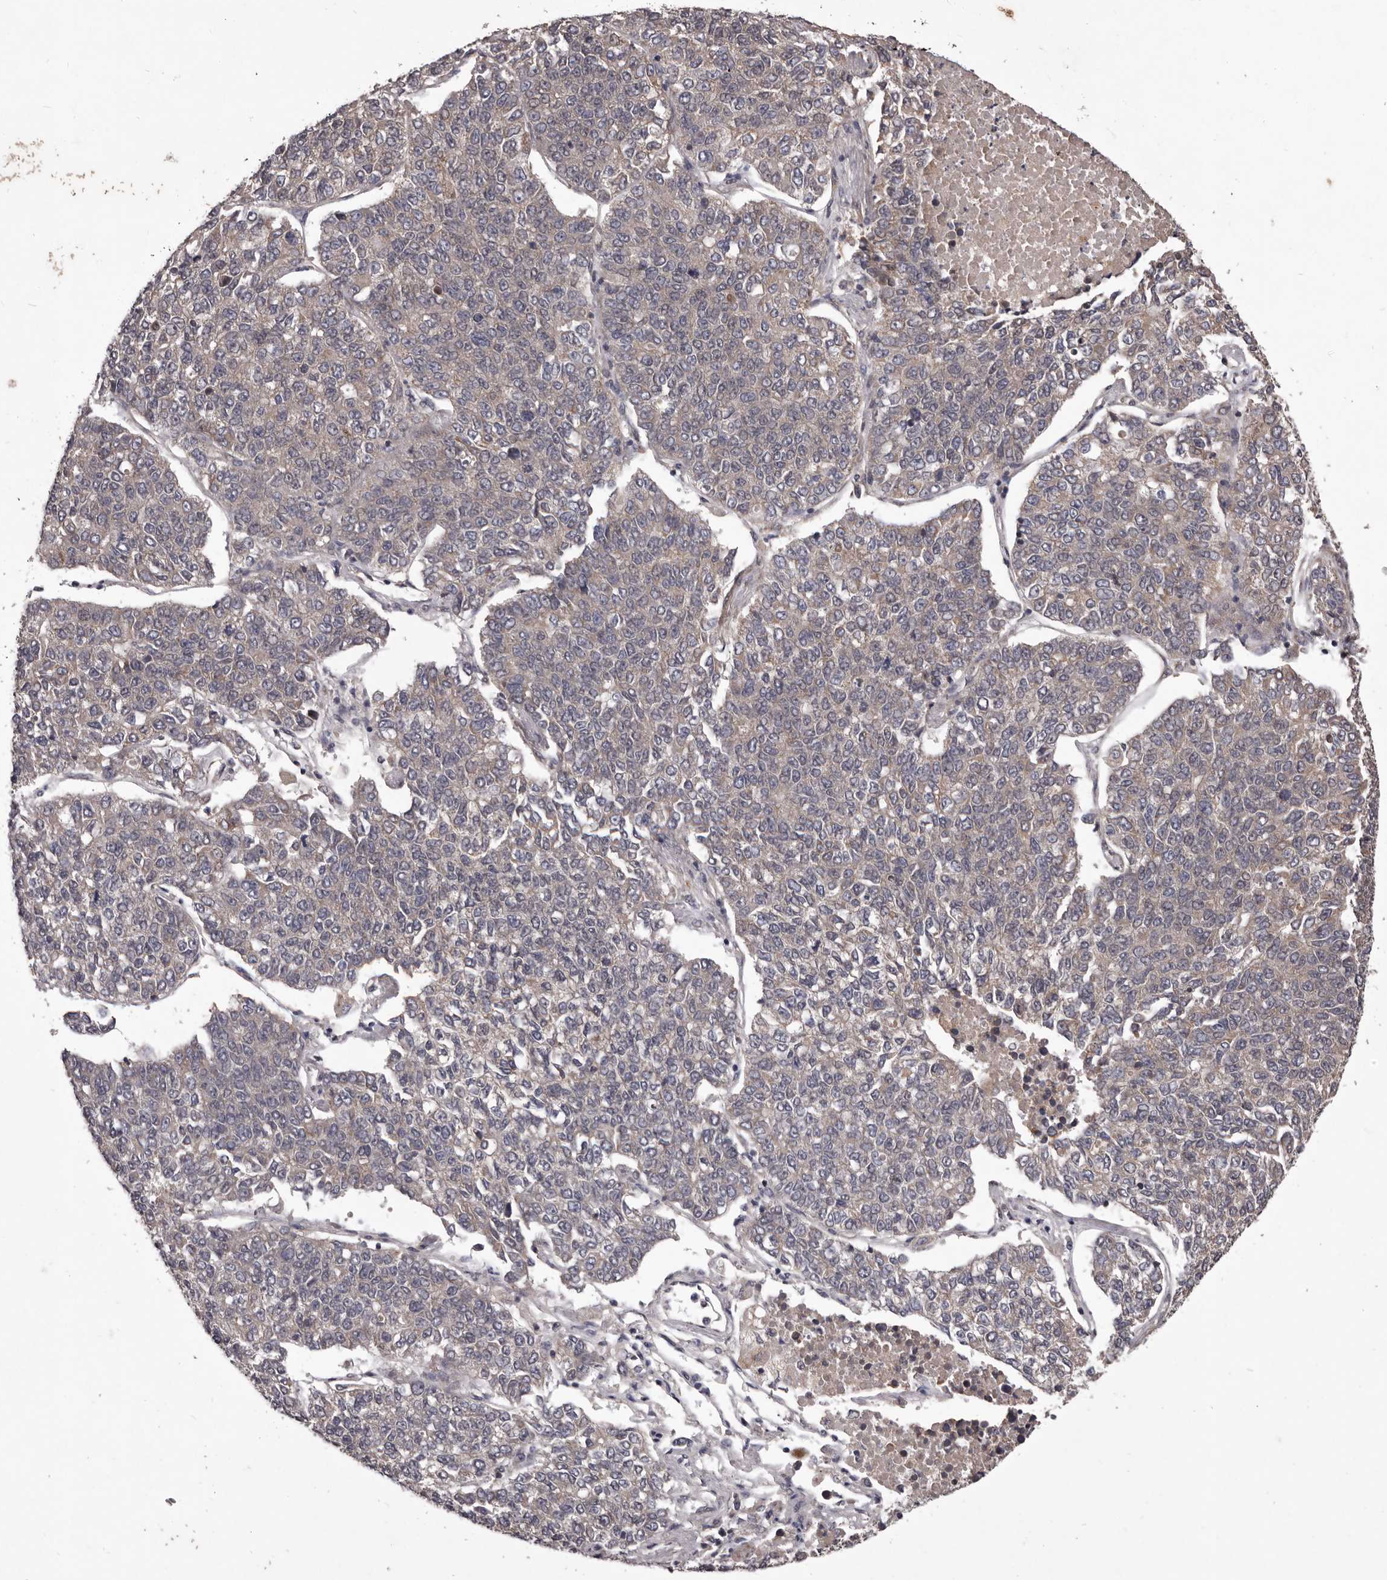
{"staining": {"intensity": "weak", "quantity": "<25%", "location": "cytoplasmic/membranous"}, "tissue": "lung cancer", "cell_type": "Tumor cells", "image_type": "cancer", "snomed": [{"axis": "morphology", "description": "Adenocarcinoma, NOS"}, {"axis": "topography", "description": "Lung"}], "caption": "Immunohistochemistry histopathology image of neoplastic tissue: lung cancer (adenocarcinoma) stained with DAB exhibits no significant protein positivity in tumor cells.", "gene": "CELF3", "patient": {"sex": "male", "age": 49}}